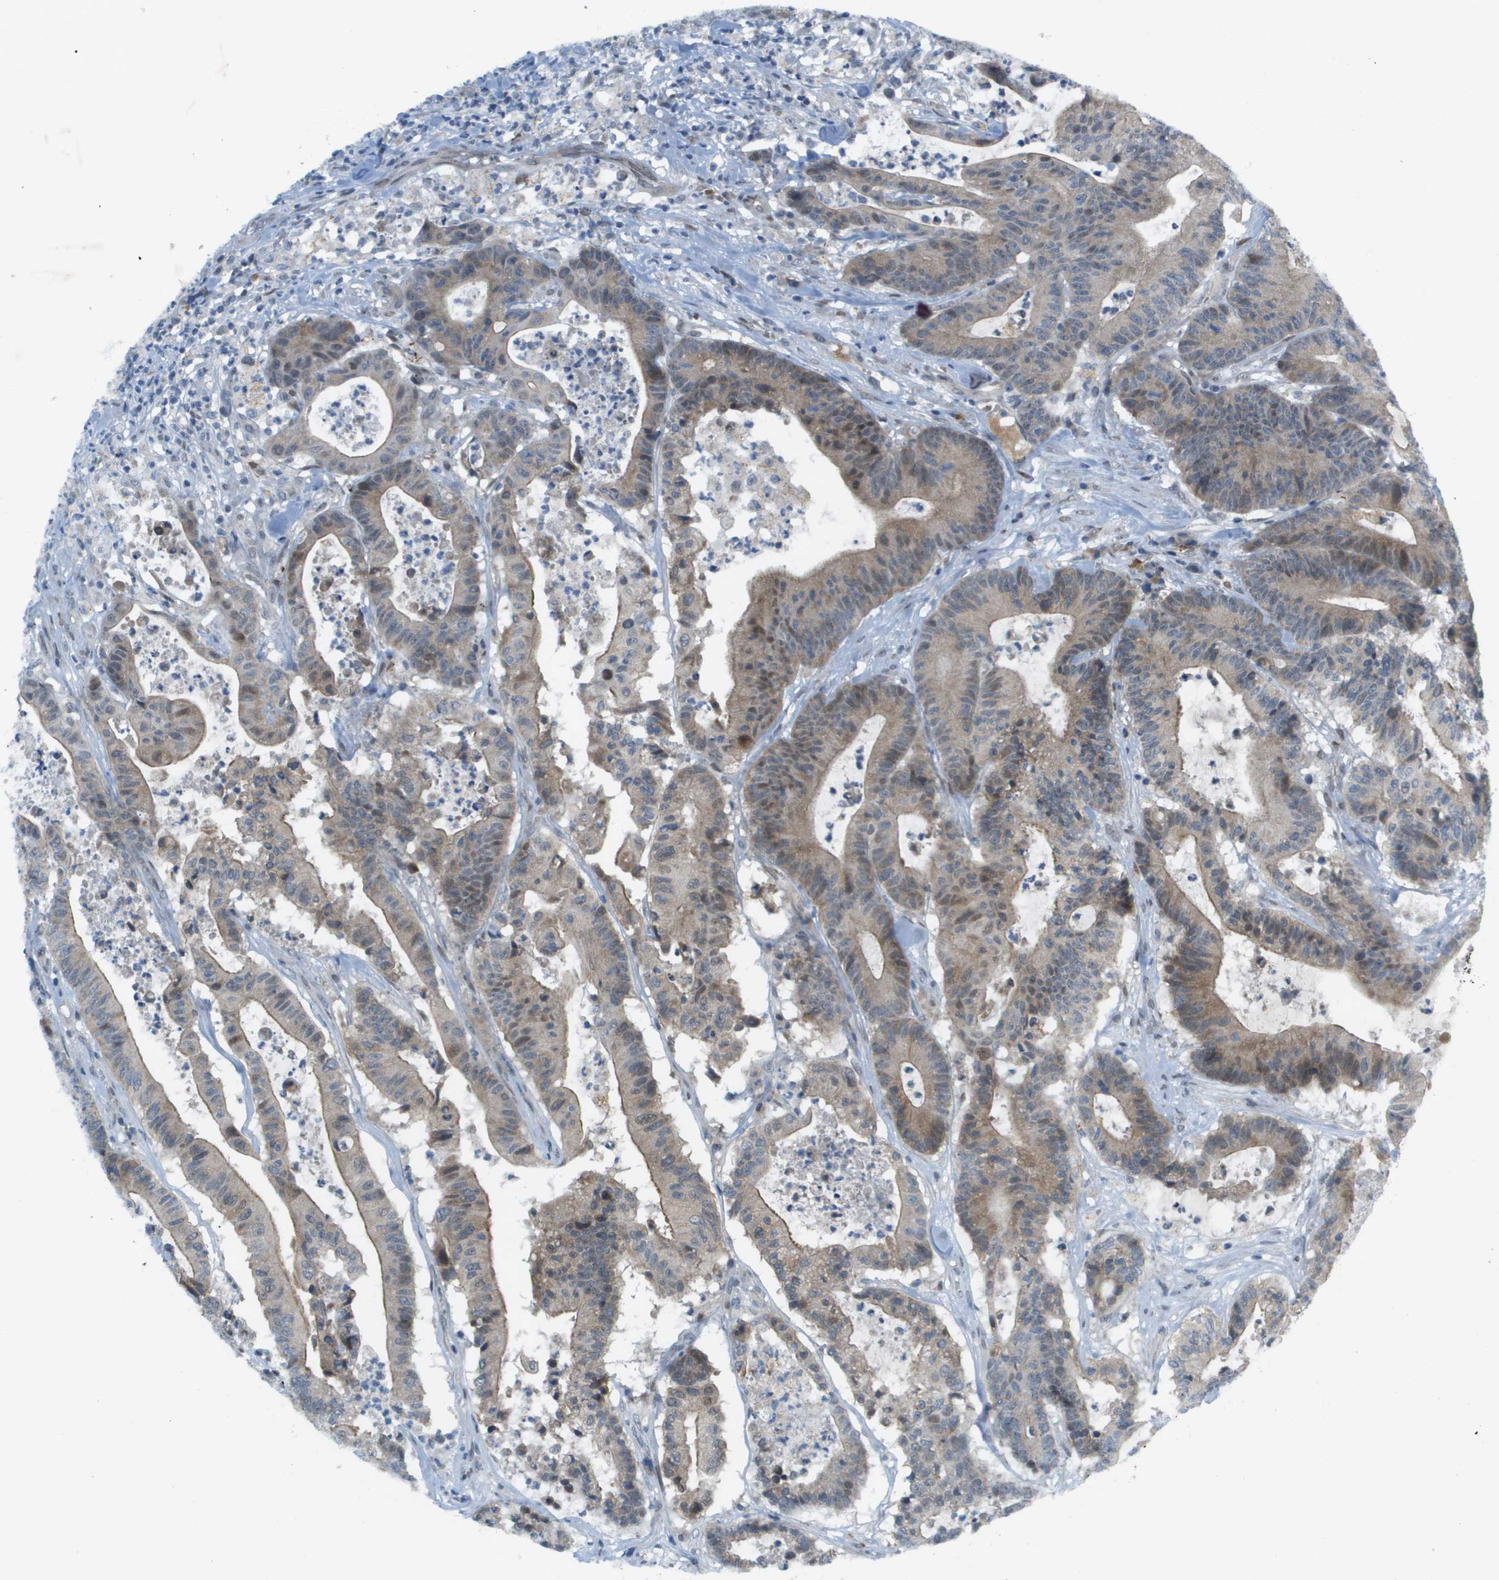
{"staining": {"intensity": "weak", "quantity": ">75%", "location": "cytoplasmic/membranous,nuclear"}, "tissue": "colorectal cancer", "cell_type": "Tumor cells", "image_type": "cancer", "snomed": [{"axis": "morphology", "description": "Adenocarcinoma, NOS"}, {"axis": "topography", "description": "Colon"}], "caption": "DAB (3,3'-diaminobenzidine) immunohistochemical staining of human adenocarcinoma (colorectal) displays weak cytoplasmic/membranous and nuclear protein positivity in approximately >75% of tumor cells.", "gene": "CACNB4", "patient": {"sex": "female", "age": 84}}